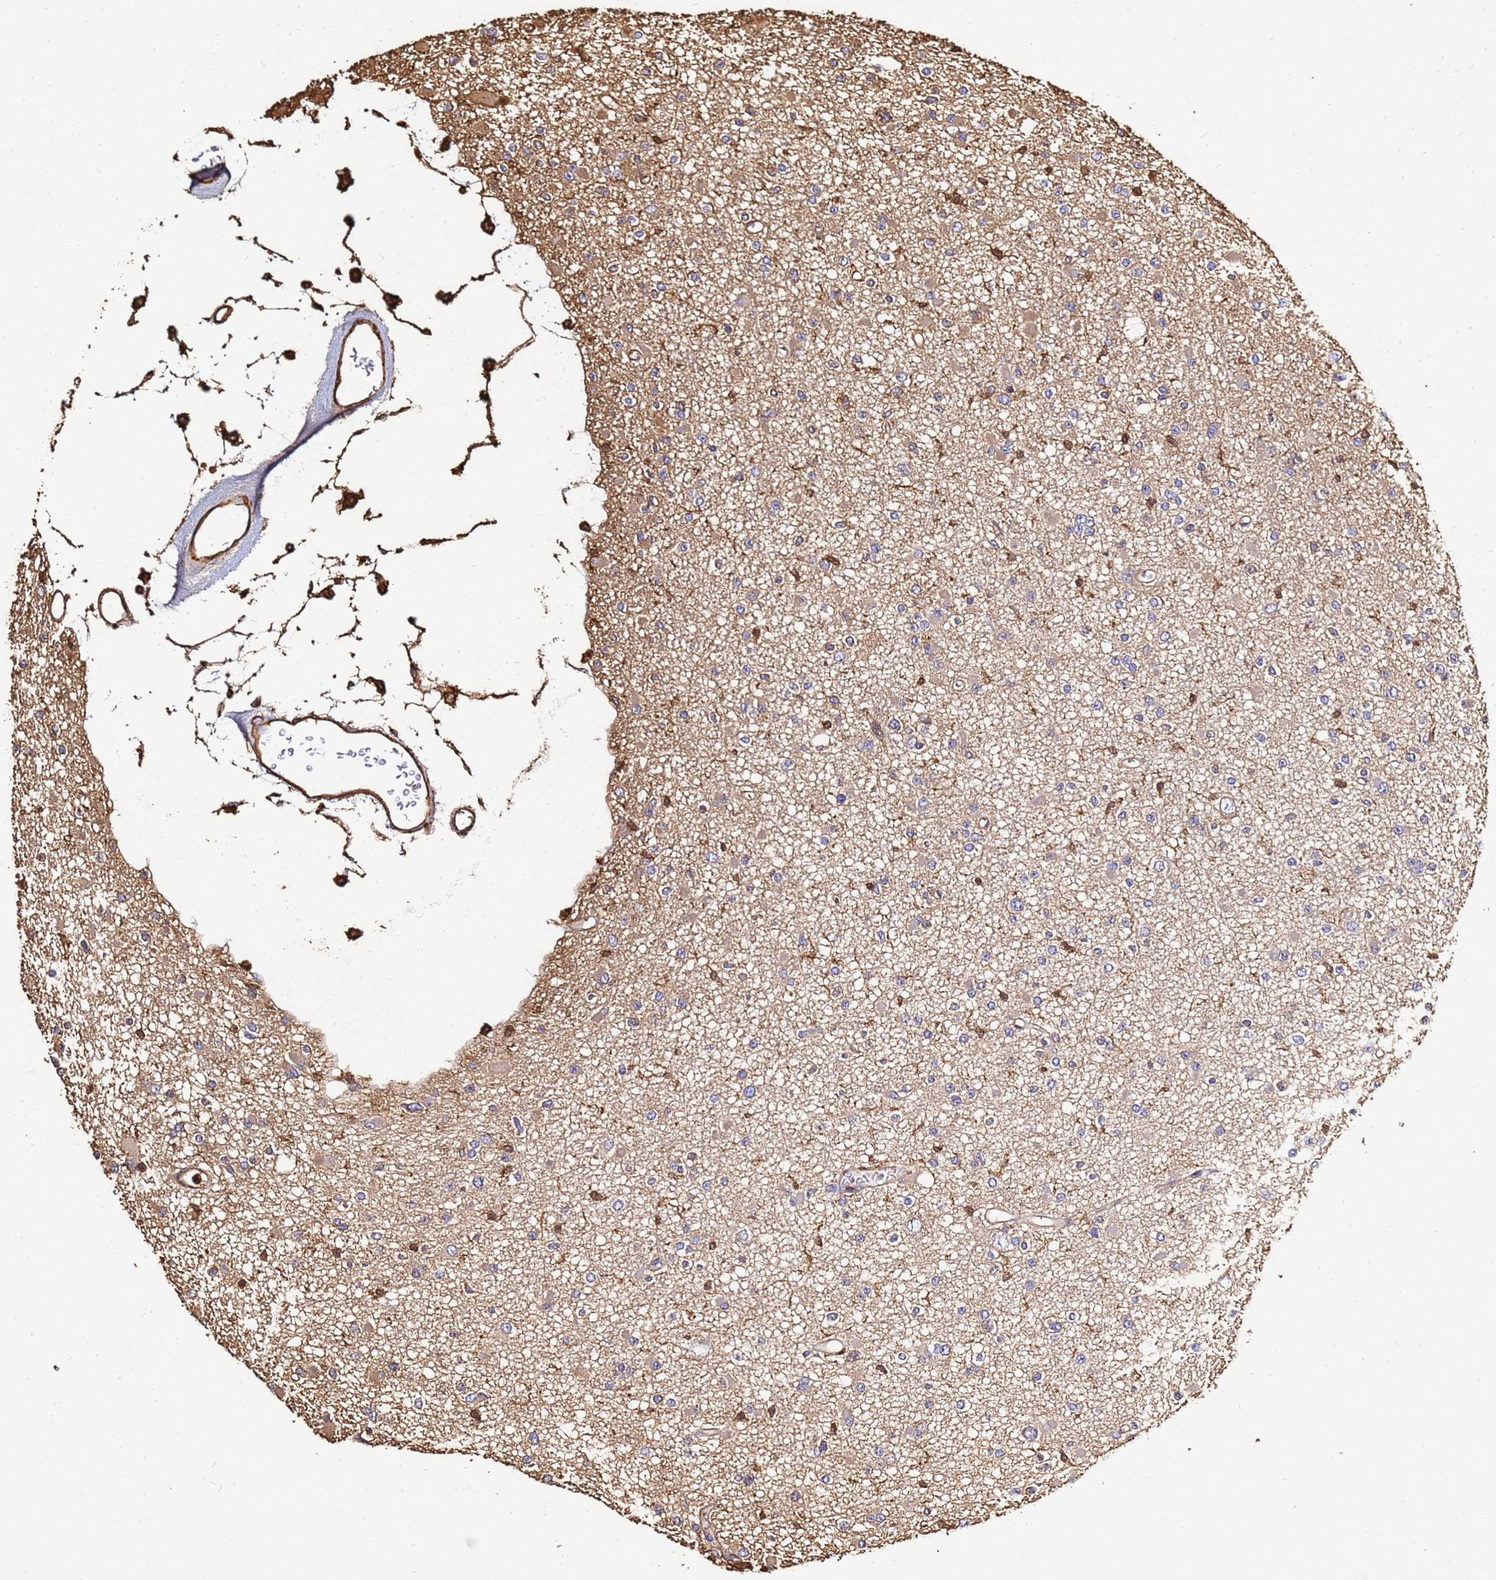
{"staining": {"intensity": "weak", "quantity": "<25%", "location": "cytoplasmic/membranous"}, "tissue": "glioma", "cell_type": "Tumor cells", "image_type": "cancer", "snomed": [{"axis": "morphology", "description": "Glioma, malignant, Low grade"}, {"axis": "topography", "description": "Brain"}], "caption": "Human malignant glioma (low-grade) stained for a protein using immunohistochemistry displays no positivity in tumor cells.", "gene": "ACTB", "patient": {"sex": "female", "age": 22}}